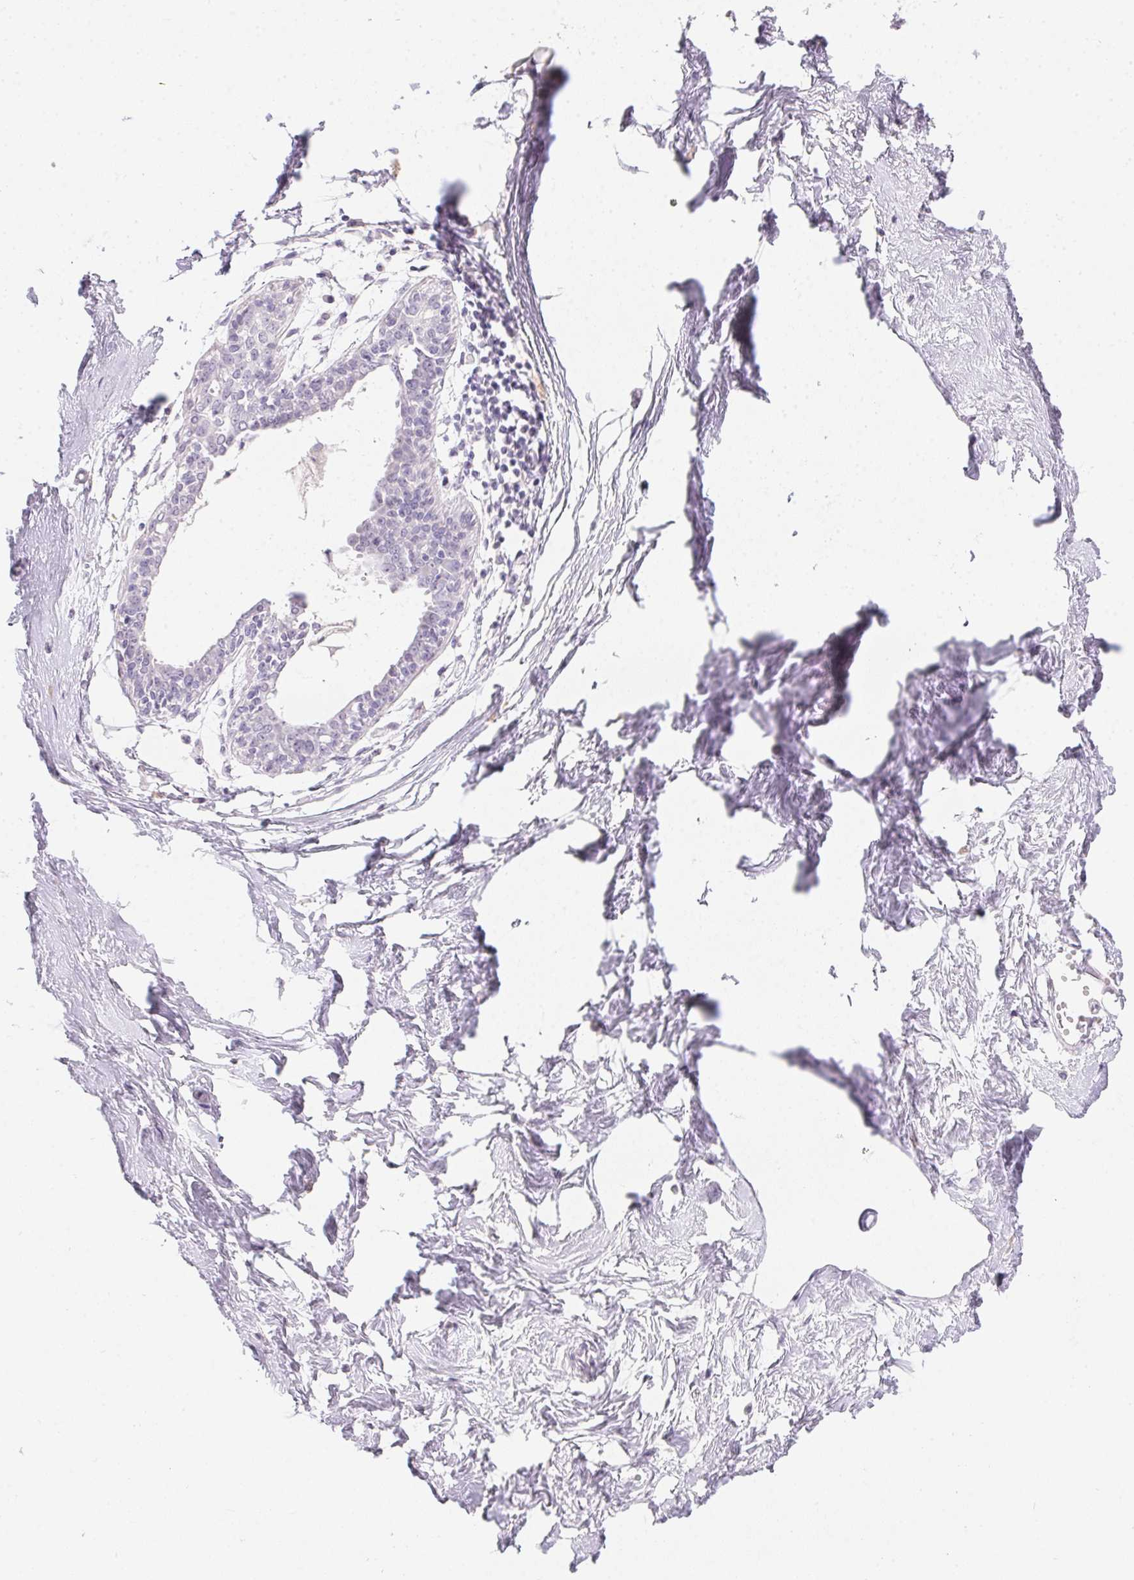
{"staining": {"intensity": "negative", "quantity": "none", "location": "none"}, "tissue": "breast", "cell_type": "Adipocytes", "image_type": "normal", "snomed": [{"axis": "morphology", "description": "Normal tissue, NOS"}, {"axis": "topography", "description": "Breast"}], "caption": "This is a micrograph of IHC staining of normal breast, which shows no expression in adipocytes. (DAB (3,3'-diaminobenzidine) immunohistochemistry with hematoxylin counter stain).", "gene": "MORC1", "patient": {"sex": "female", "age": 45}}